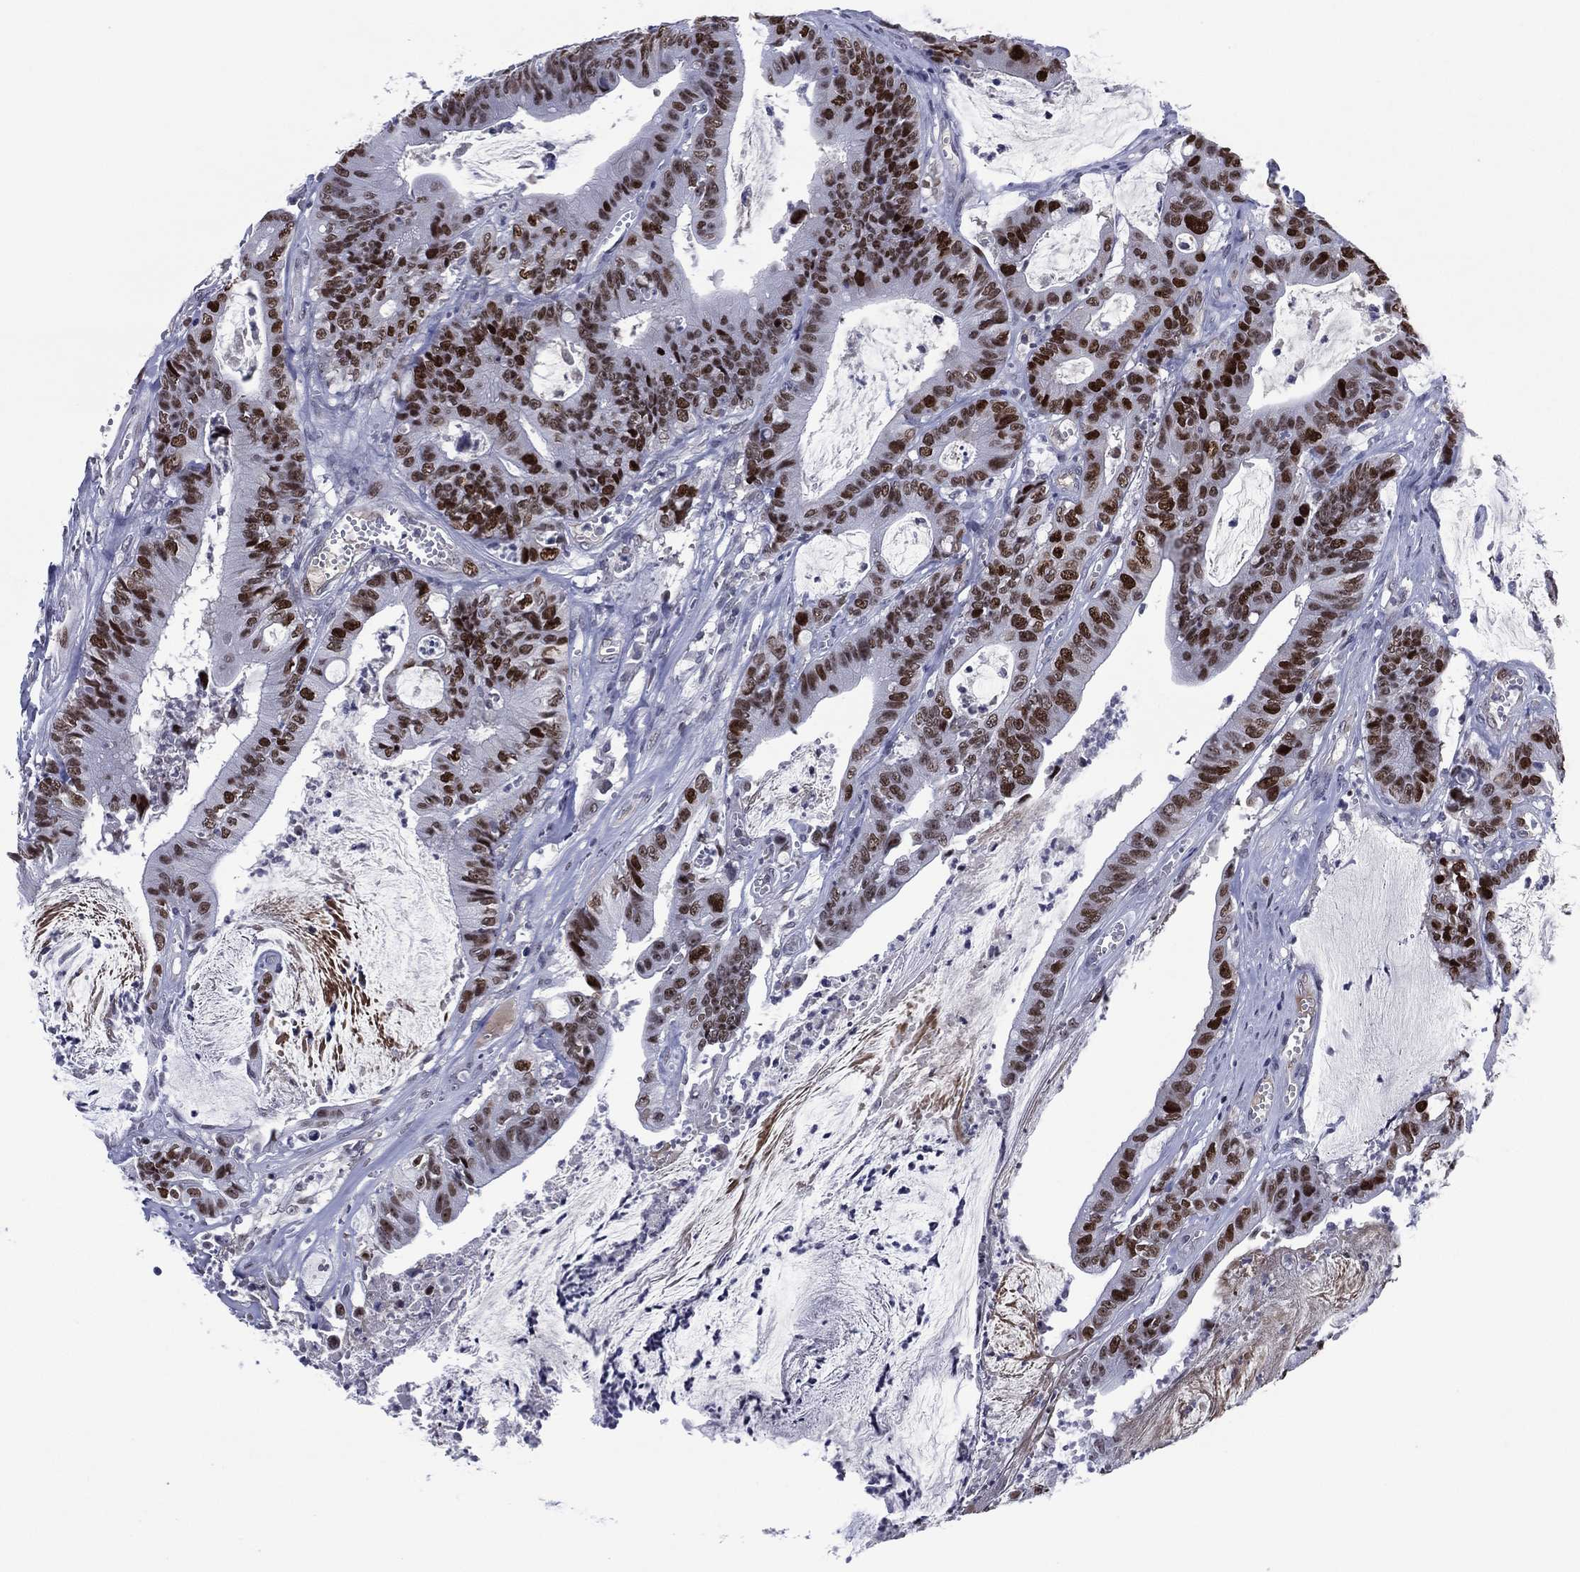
{"staining": {"intensity": "strong", "quantity": ">75%", "location": "nuclear"}, "tissue": "colorectal cancer", "cell_type": "Tumor cells", "image_type": "cancer", "snomed": [{"axis": "morphology", "description": "Adenocarcinoma, NOS"}, {"axis": "topography", "description": "Colon"}], "caption": "Tumor cells reveal strong nuclear expression in approximately >75% of cells in colorectal adenocarcinoma.", "gene": "GATA6", "patient": {"sex": "female", "age": 69}}